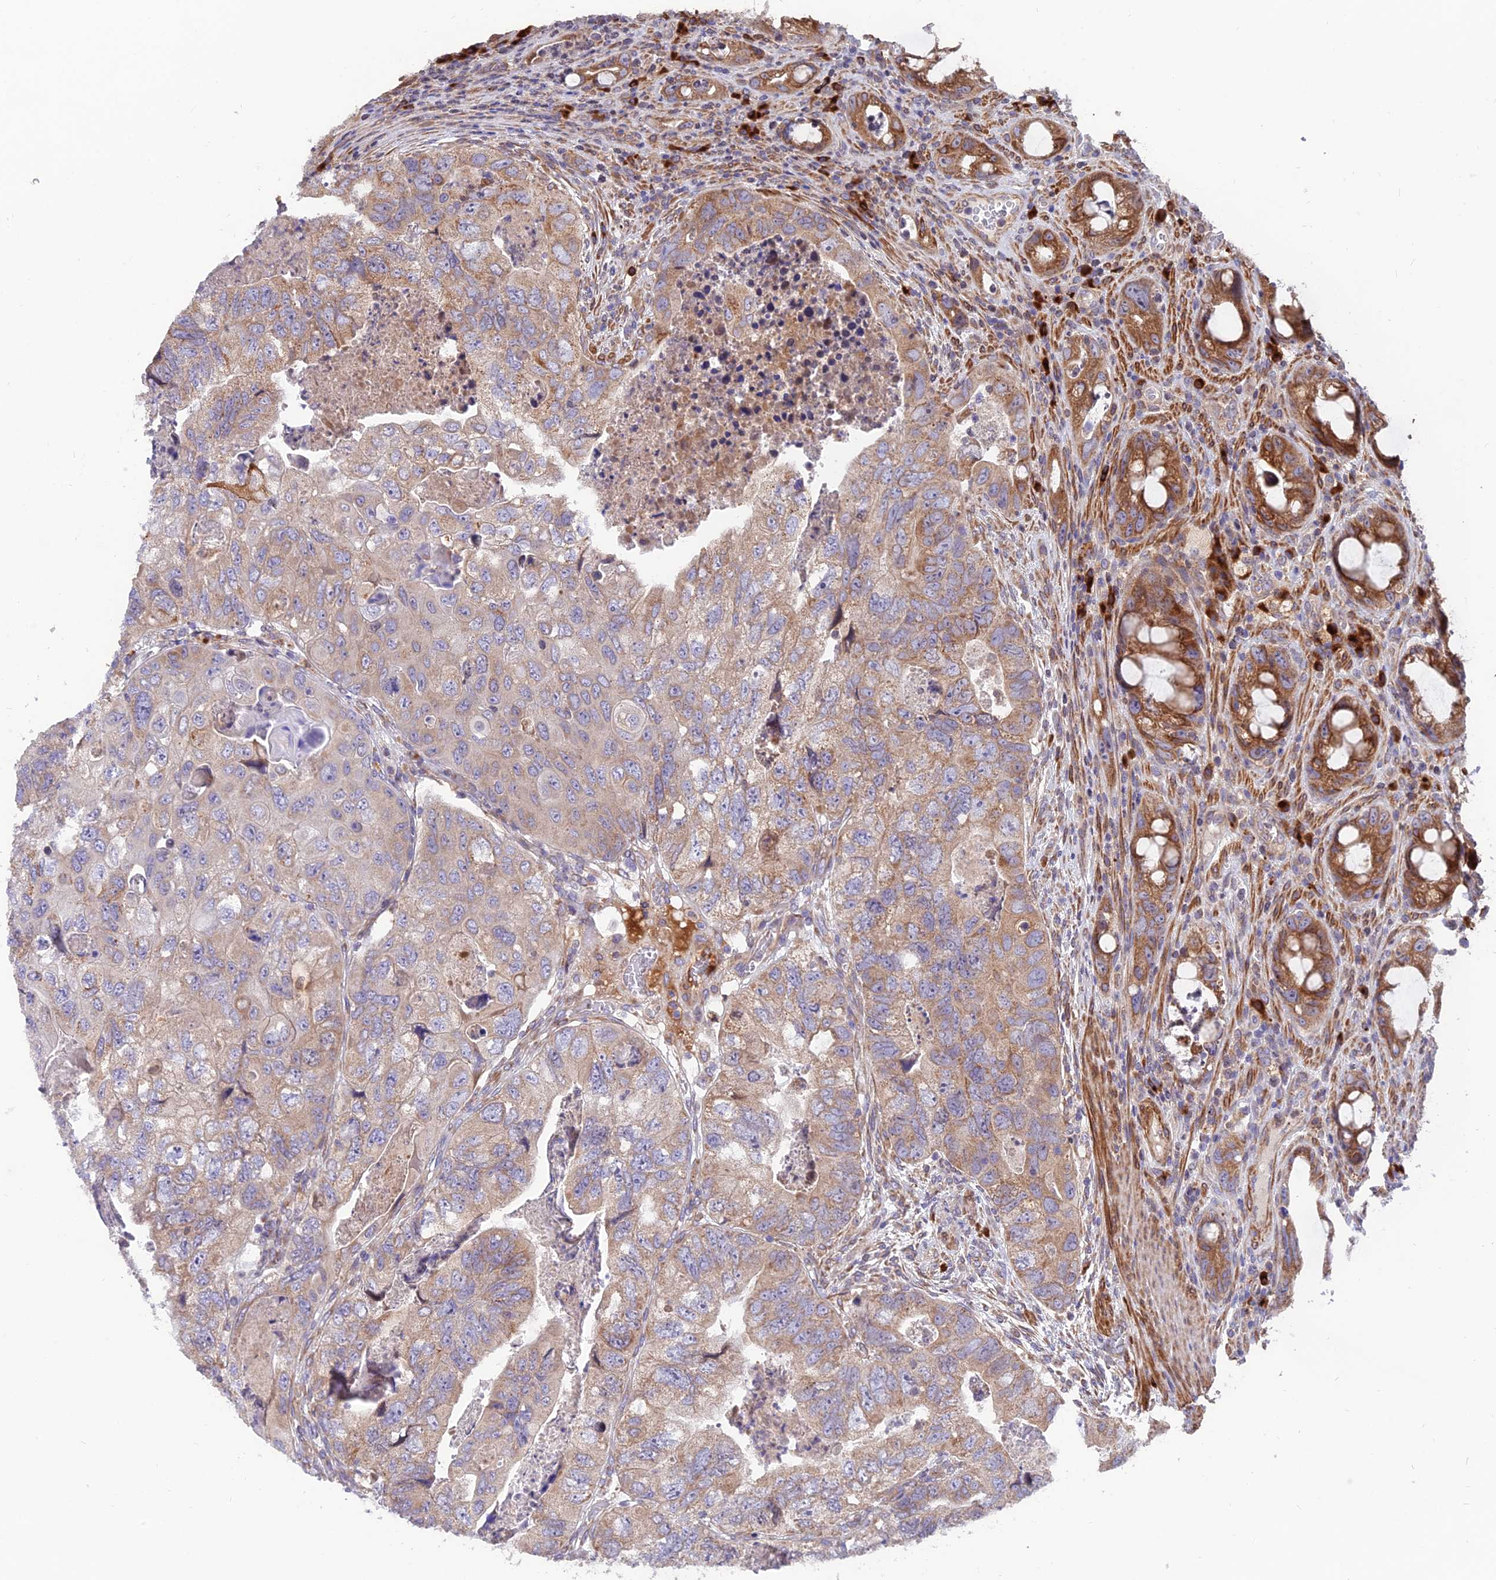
{"staining": {"intensity": "moderate", "quantity": "25%-75%", "location": "cytoplasmic/membranous"}, "tissue": "colorectal cancer", "cell_type": "Tumor cells", "image_type": "cancer", "snomed": [{"axis": "morphology", "description": "Adenocarcinoma, NOS"}, {"axis": "topography", "description": "Rectum"}], "caption": "High-power microscopy captured an immunohistochemistry micrograph of adenocarcinoma (colorectal), revealing moderate cytoplasmic/membranous positivity in about 25%-75% of tumor cells.", "gene": "TBC1D20", "patient": {"sex": "male", "age": 63}}